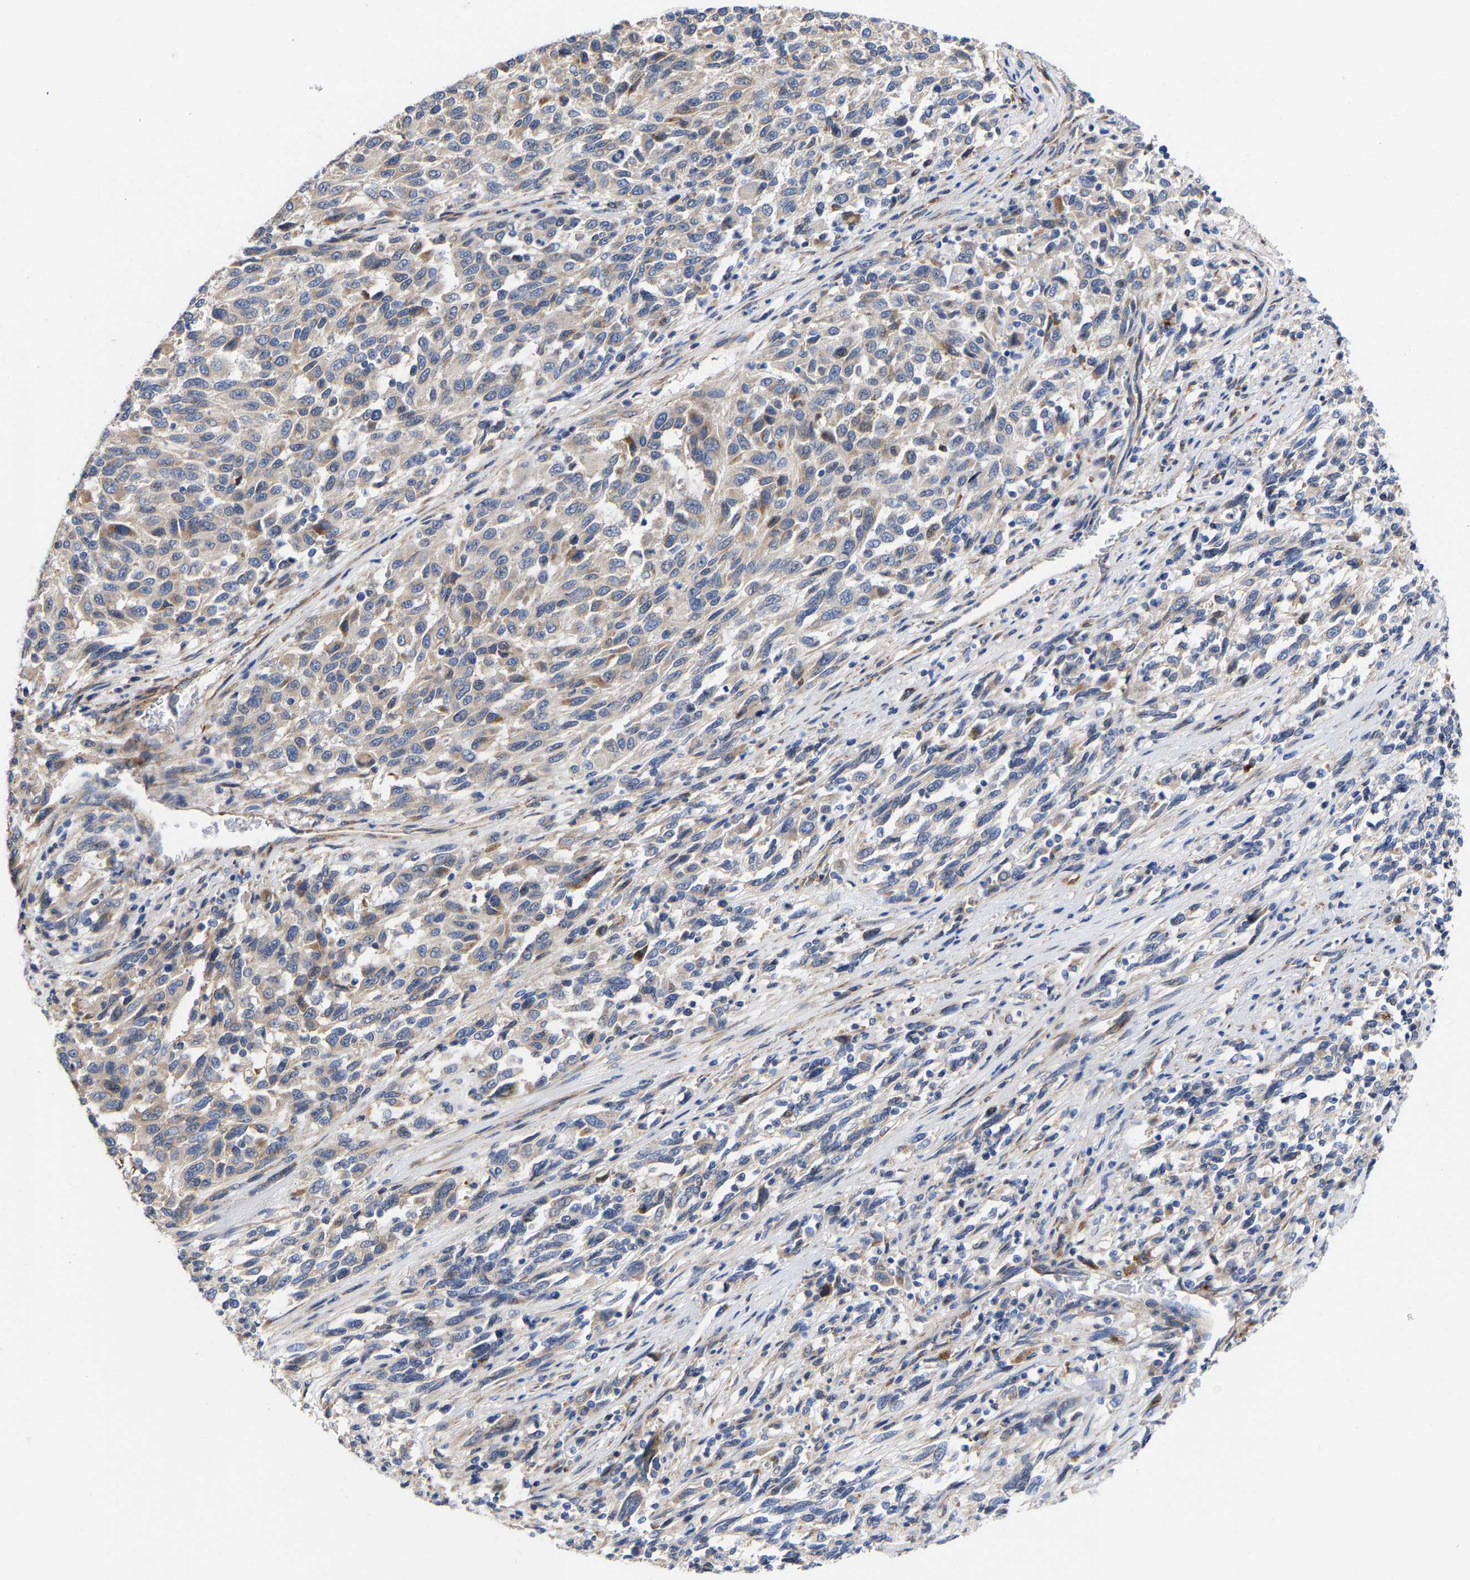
{"staining": {"intensity": "weak", "quantity": "<25%", "location": "cytoplasmic/membranous"}, "tissue": "melanoma", "cell_type": "Tumor cells", "image_type": "cancer", "snomed": [{"axis": "morphology", "description": "Malignant melanoma, Metastatic site"}, {"axis": "topography", "description": "Lymph node"}], "caption": "DAB immunohistochemical staining of melanoma shows no significant expression in tumor cells.", "gene": "PPP1R15A", "patient": {"sex": "male", "age": 61}}